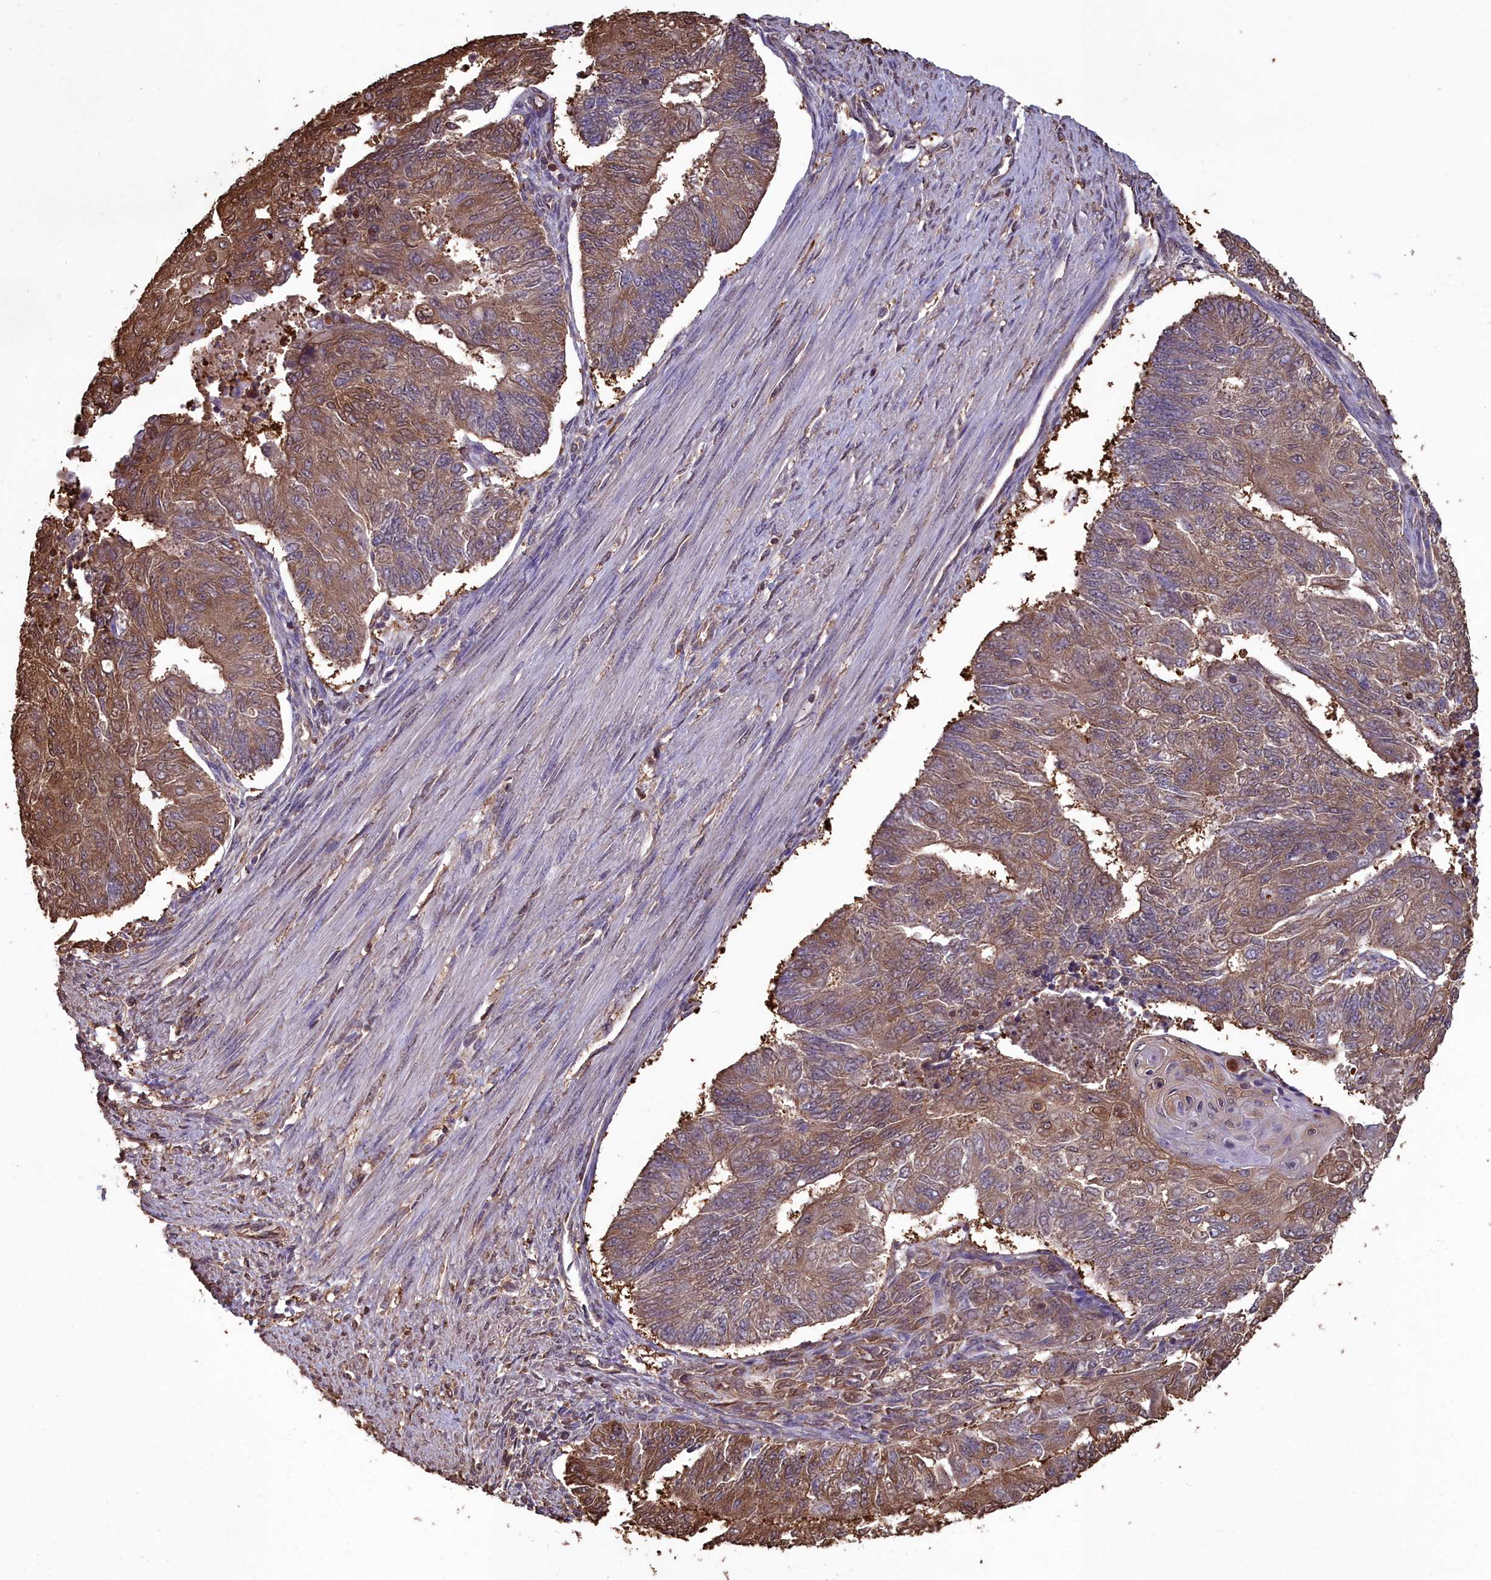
{"staining": {"intensity": "moderate", "quantity": ">75%", "location": "cytoplasmic/membranous"}, "tissue": "endometrial cancer", "cell_type": "Tumor cells", "image_type": "cancer", "snomed": [{"axis": "morphology", "description": "Adenocarcinoma, NOS"}, {"axis": "topography", "description": "Endometrium"}], "caption": "Immunohistochemical staining of human adenocarcinoma (endometrial) shows medium levels of moderate cytoplasmic/membranous protein expression in approximately >75% of tumor cells.", "gene": "GAPDH", "patient": {"sex": "female", "age": 32}}